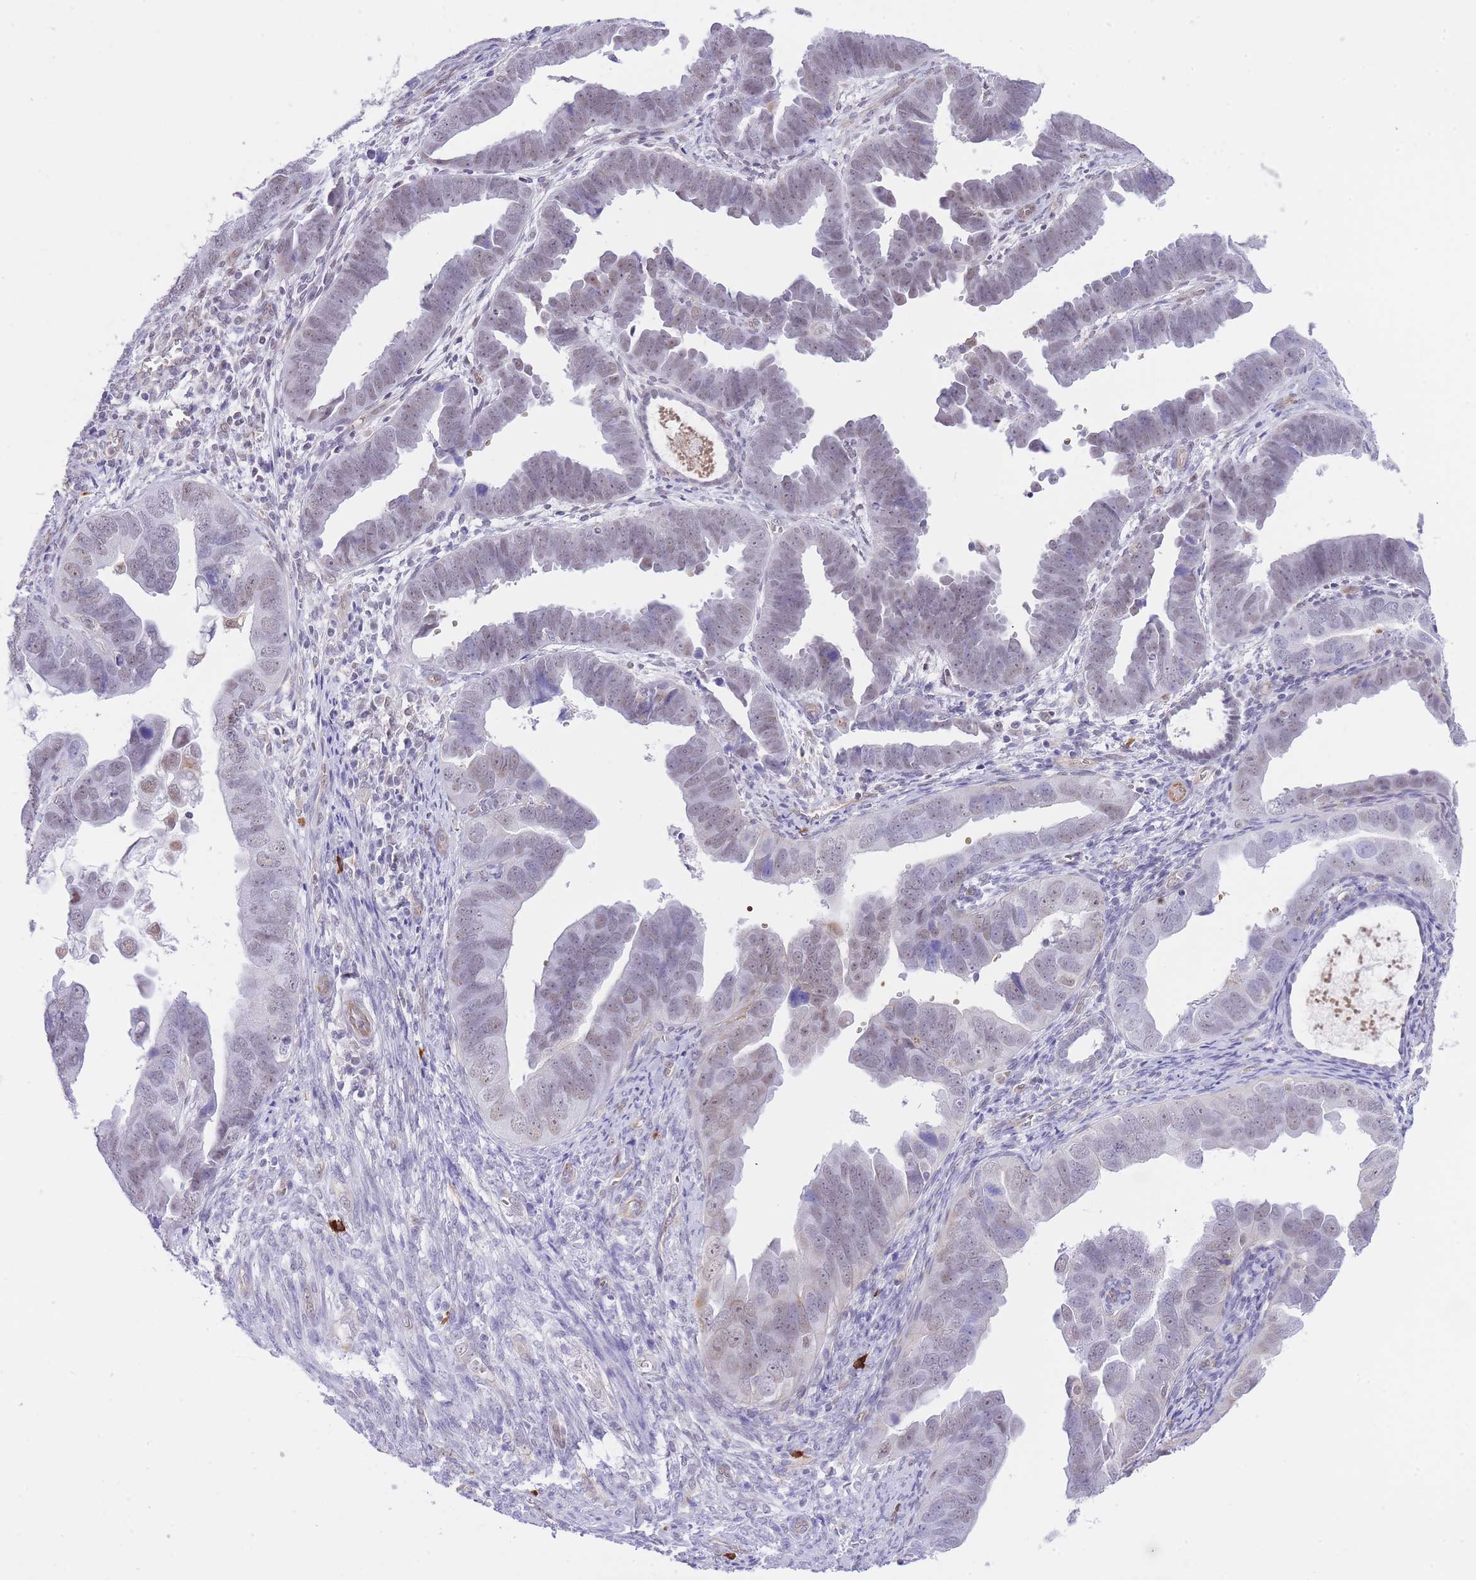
{"staining": {"intensity": "weak", "quantity": ">75%", "location": "nuclear"}, "tissue": "endometrial cancer", "cell_type": "Tumor cells", "image_type": "cancer", "snomed": [{"axis": "morphology", "description": "Adenocarcinoma, NOS"}, {"axis": "topography", "description": "Endometrium"}], "caption": "Adenocarcinoma (endometrial) stained with a protein marker demonstrates weak staining in tumor cells.", "gene": "MEIOSIN", "patient": {"sex": "female", "age": 75}}